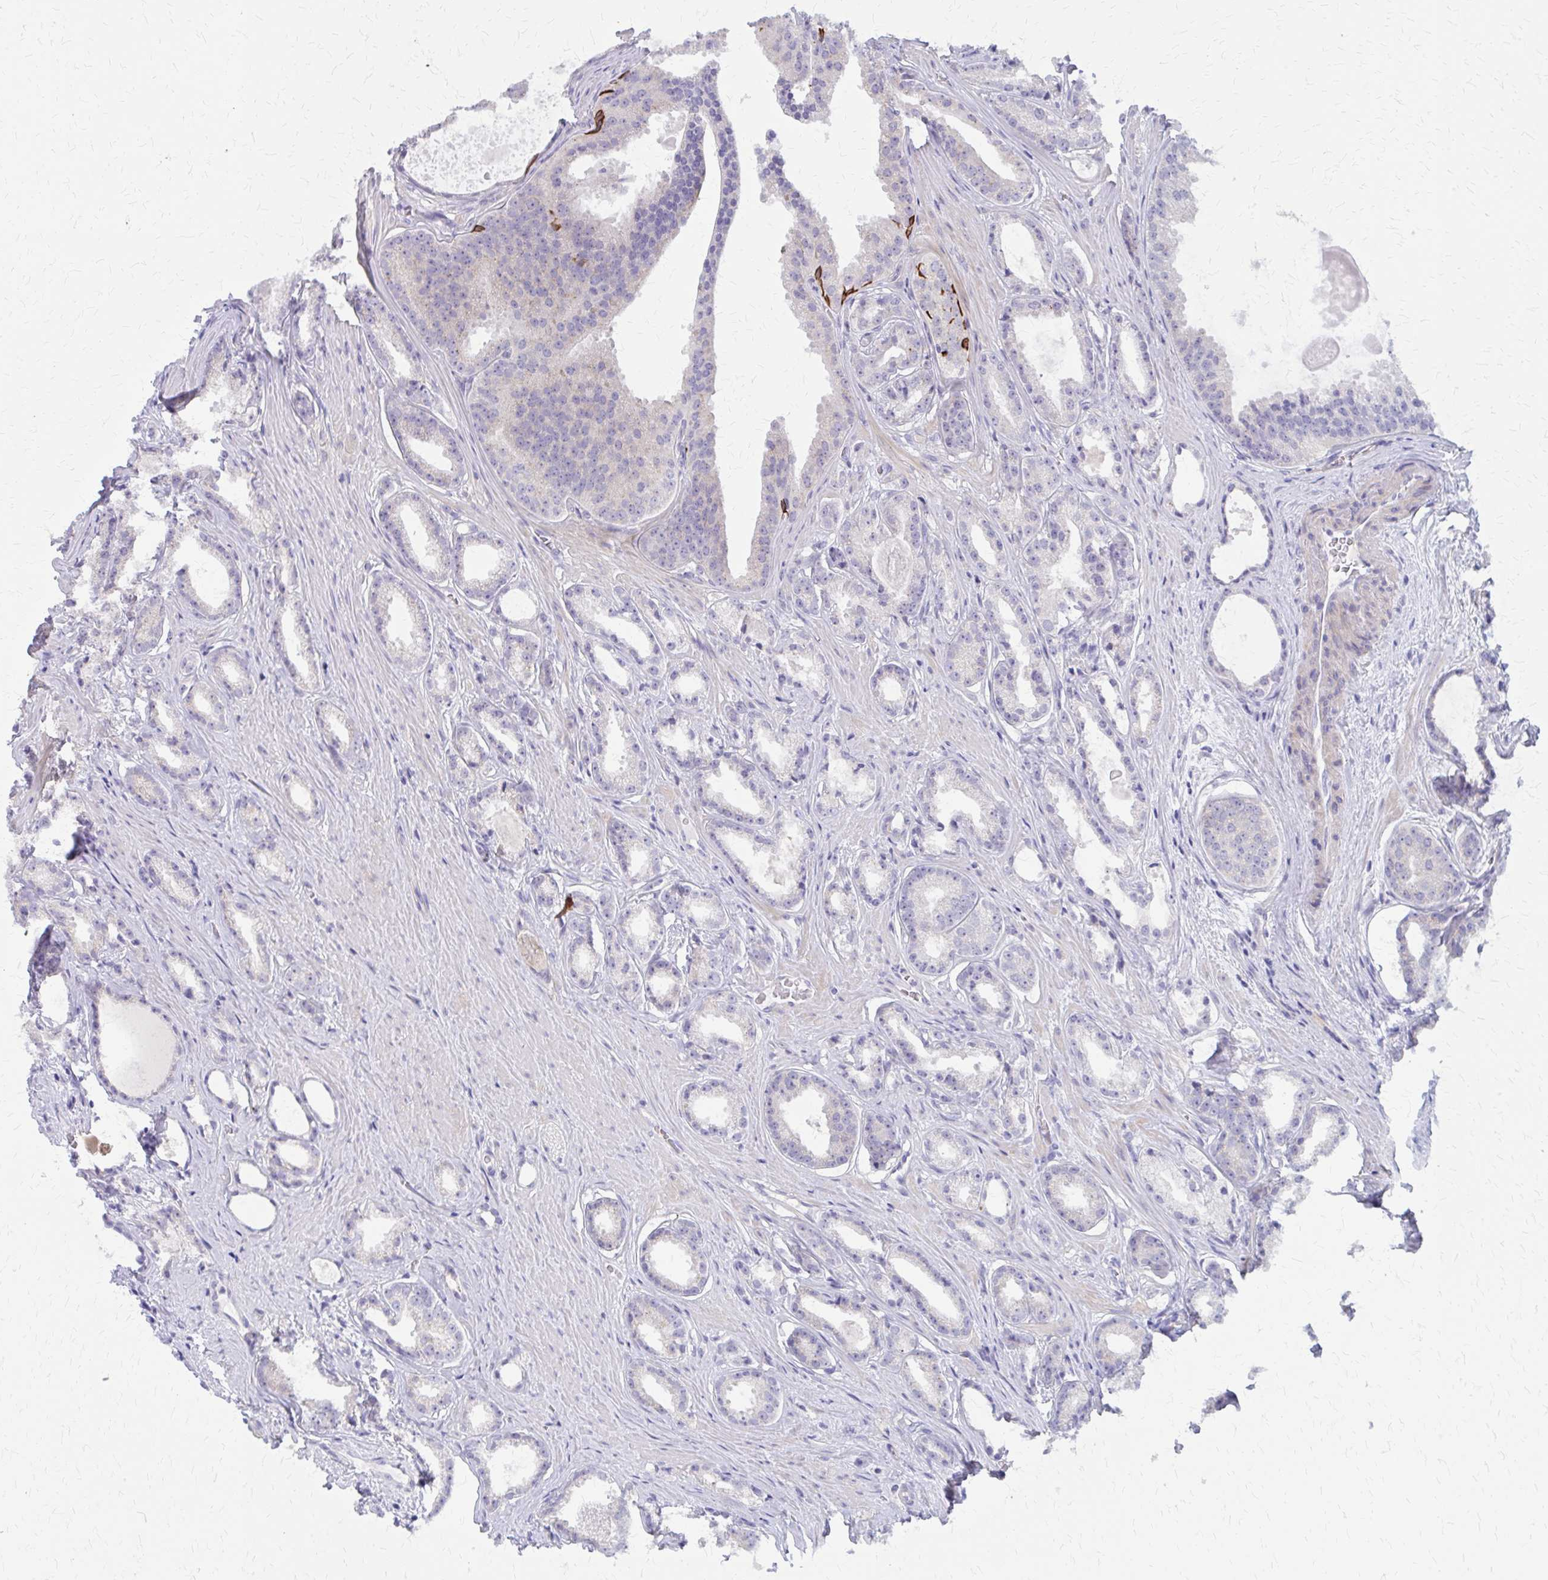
{"staining": {"intensity": "negative", "quantity": "none", "location": "none"}, "tissue": "prostate cancer", "cell_type": "Tumor cells", "image_type": "cancer", "snomed": [{"axis": "morphology", "description": "Adenocarcinoma, Low grade"}, {"axis": "topography", "description": "Prostate"}], "caption": "High magnification brightfield microscopy of prostate adenocarcinoma (low-grade) stained with DAB (brown) and counterstained with hematoxylin (blue): tumor cells show no significant positivity.", "gene": "GLYATL2", "patient": {"sex": "male", "age": 65}}